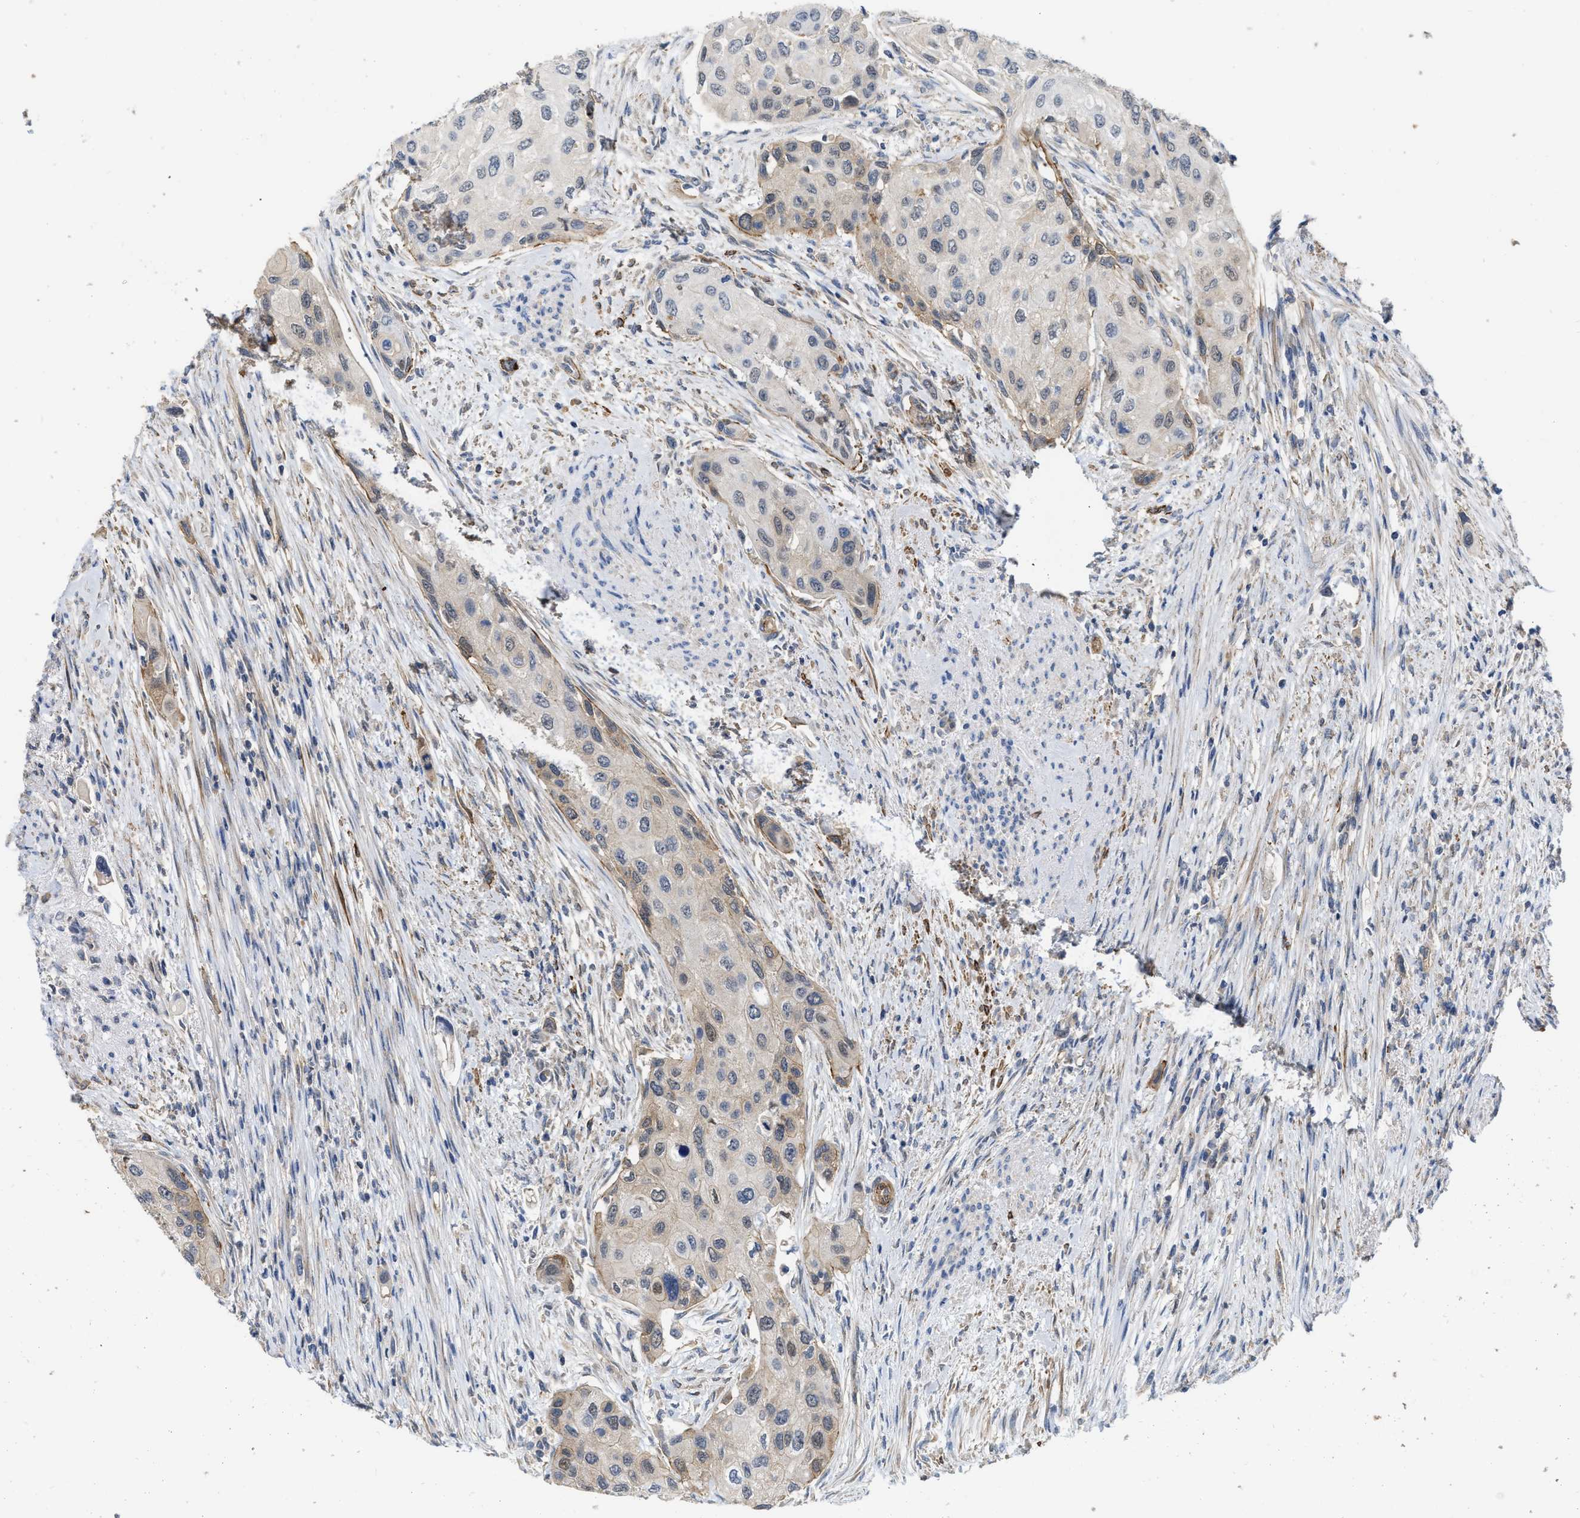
{"staining": {"intensity": "weak", "quantity": "<25%", "location": "cytoplasmic/membranous"}, "tissue": "urothelial cancer", "cell_type": "Tumor cells", "image_type": "cancer", "snomed": [{"axis": "morphology", "description": "Urothelial carcinoma, High grade"}, {"axis": "topography", "description": "Urinary bladder"}], "caption": "IHC of human urothelial cancer demonstrates no staining in tumor cells.", "gene": "NAPEPLD", "patient": {"sex": "female", "age": 56}}